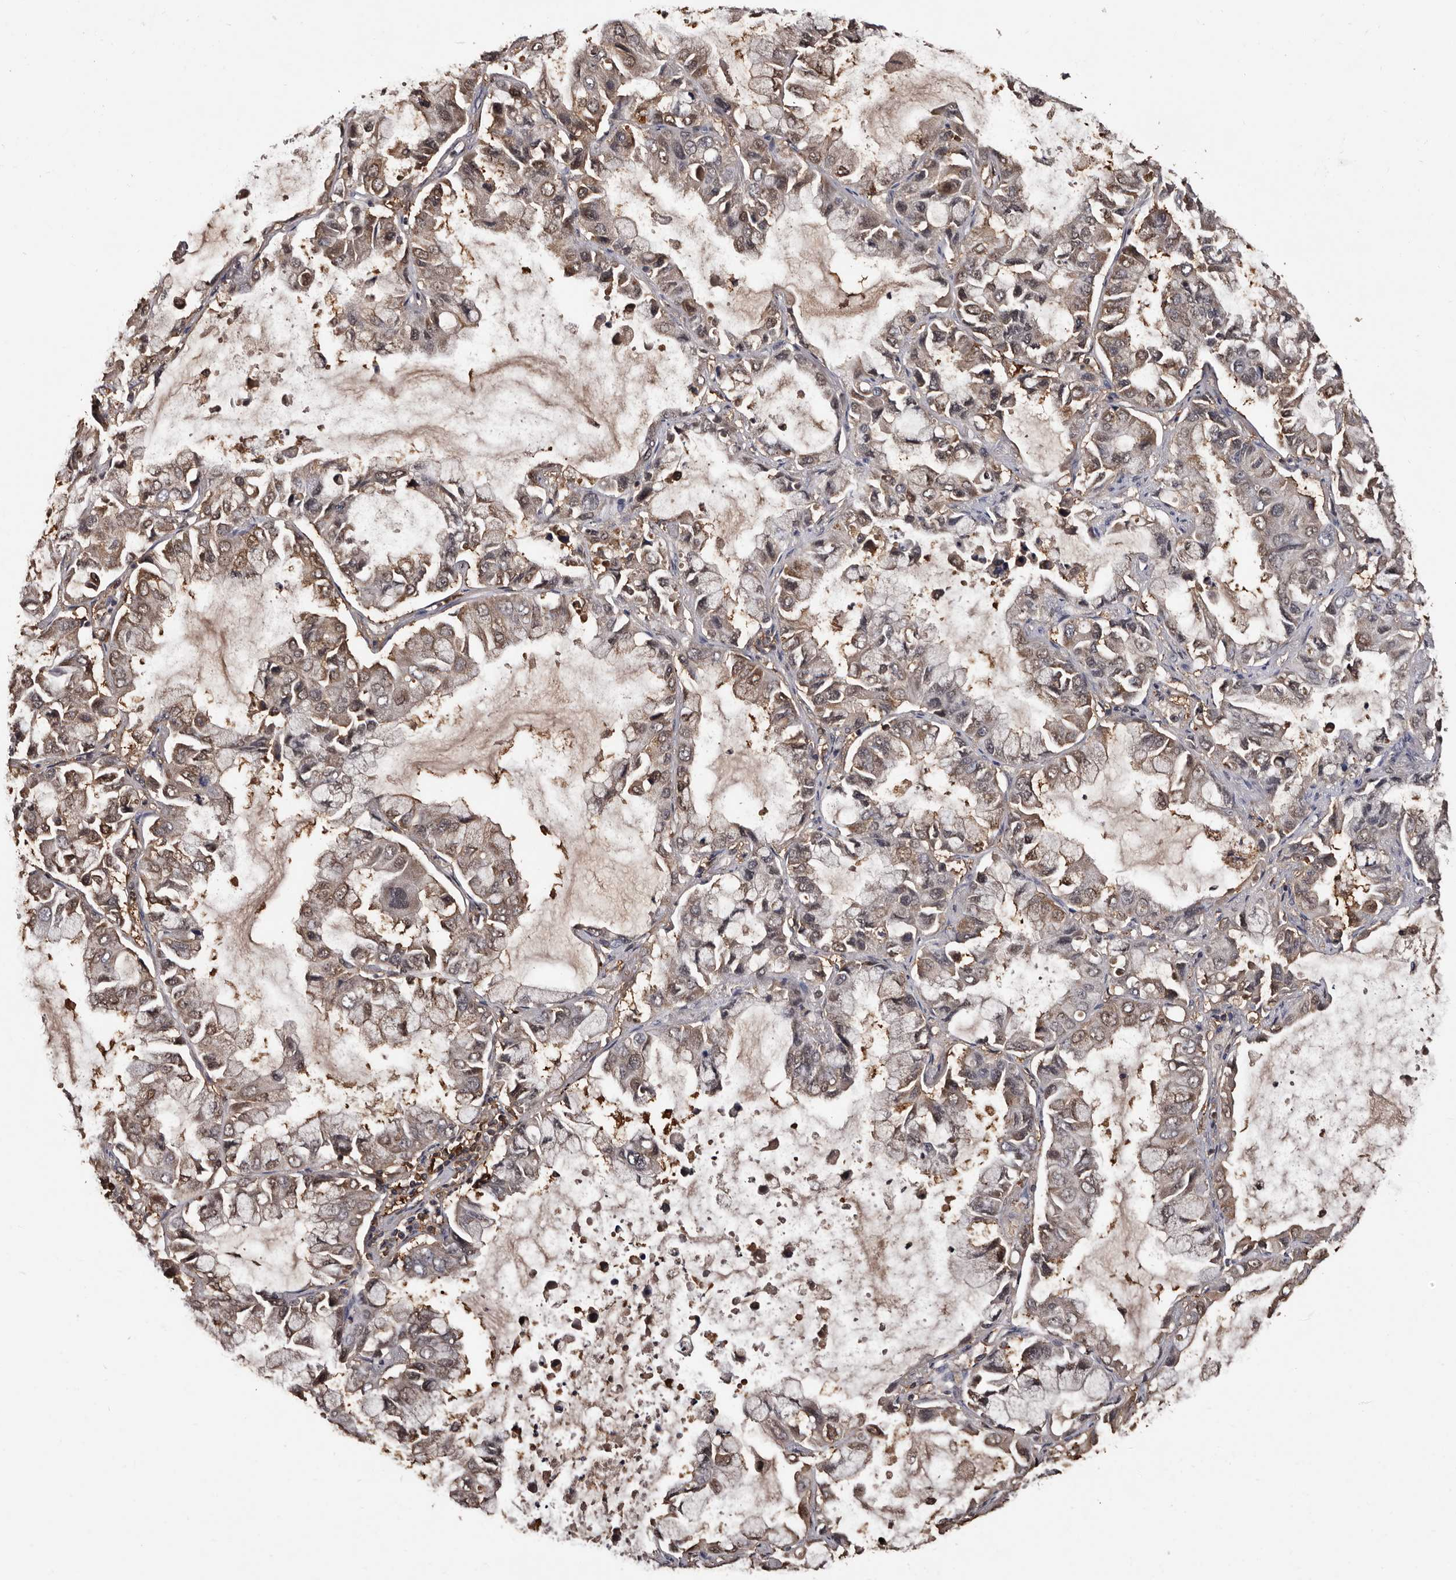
{"staining": {"intensity": "moderate", "quantity": "25%-75%", "location": "cytoplasmic/membranous,nuclear"}, "tissue": "lung cancer", "cell_type": "Tumor cells", "image_type": "cancer", "snomed": [{"axis": "morphology", "description": "Adenocarcinoma, NOS"}, {"axis": "topography", "description": "Lung"}], "caption": "IHC of human lung cancer exhibits medium levels of moderate cytoplasmic/membranous and nuclear expression in about 25%-75% of tumor cells. (IHC, brightfield microscopy, high magnification).", "gene": "DNPH1", "patient": {"sex": "male", "age": 64}}